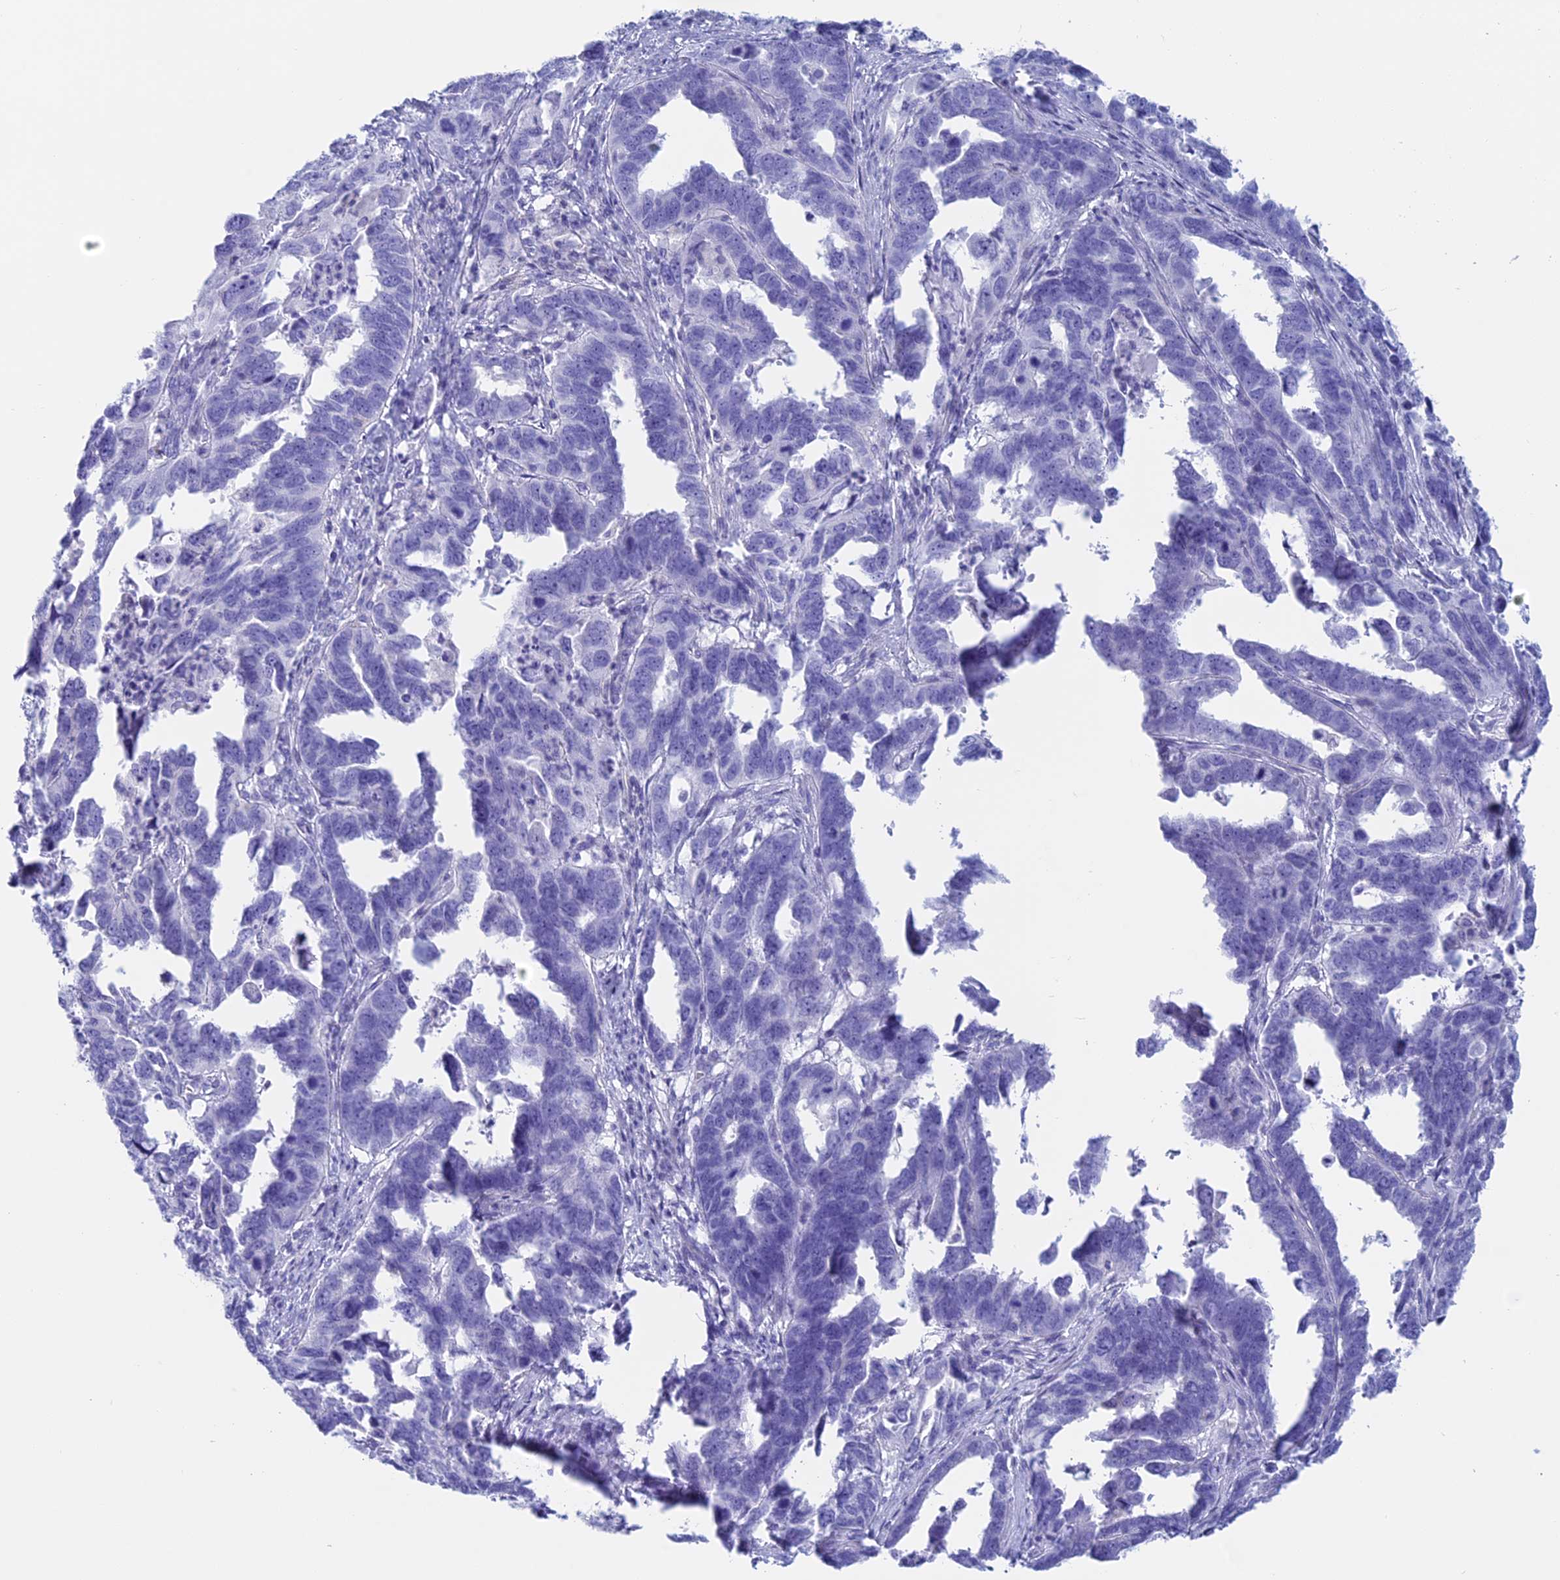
{"staining": {"intensity": "negative", "quantity": "none", "location": "none"}, "tissue": "endometrial cancer", "cell_type": "Tumor cells", "image_type": "cancer", "snomed": [{"axis": "morphology", "description": "Adenocarcinoma, NOS"}, {"axis": "topography", "description": "Endometrium"}], "caption": "Tumor cells show no significant protein expression in endometrial cancer.", "gene": "RP1", "patient": {"sex": "female", "age": 65}}